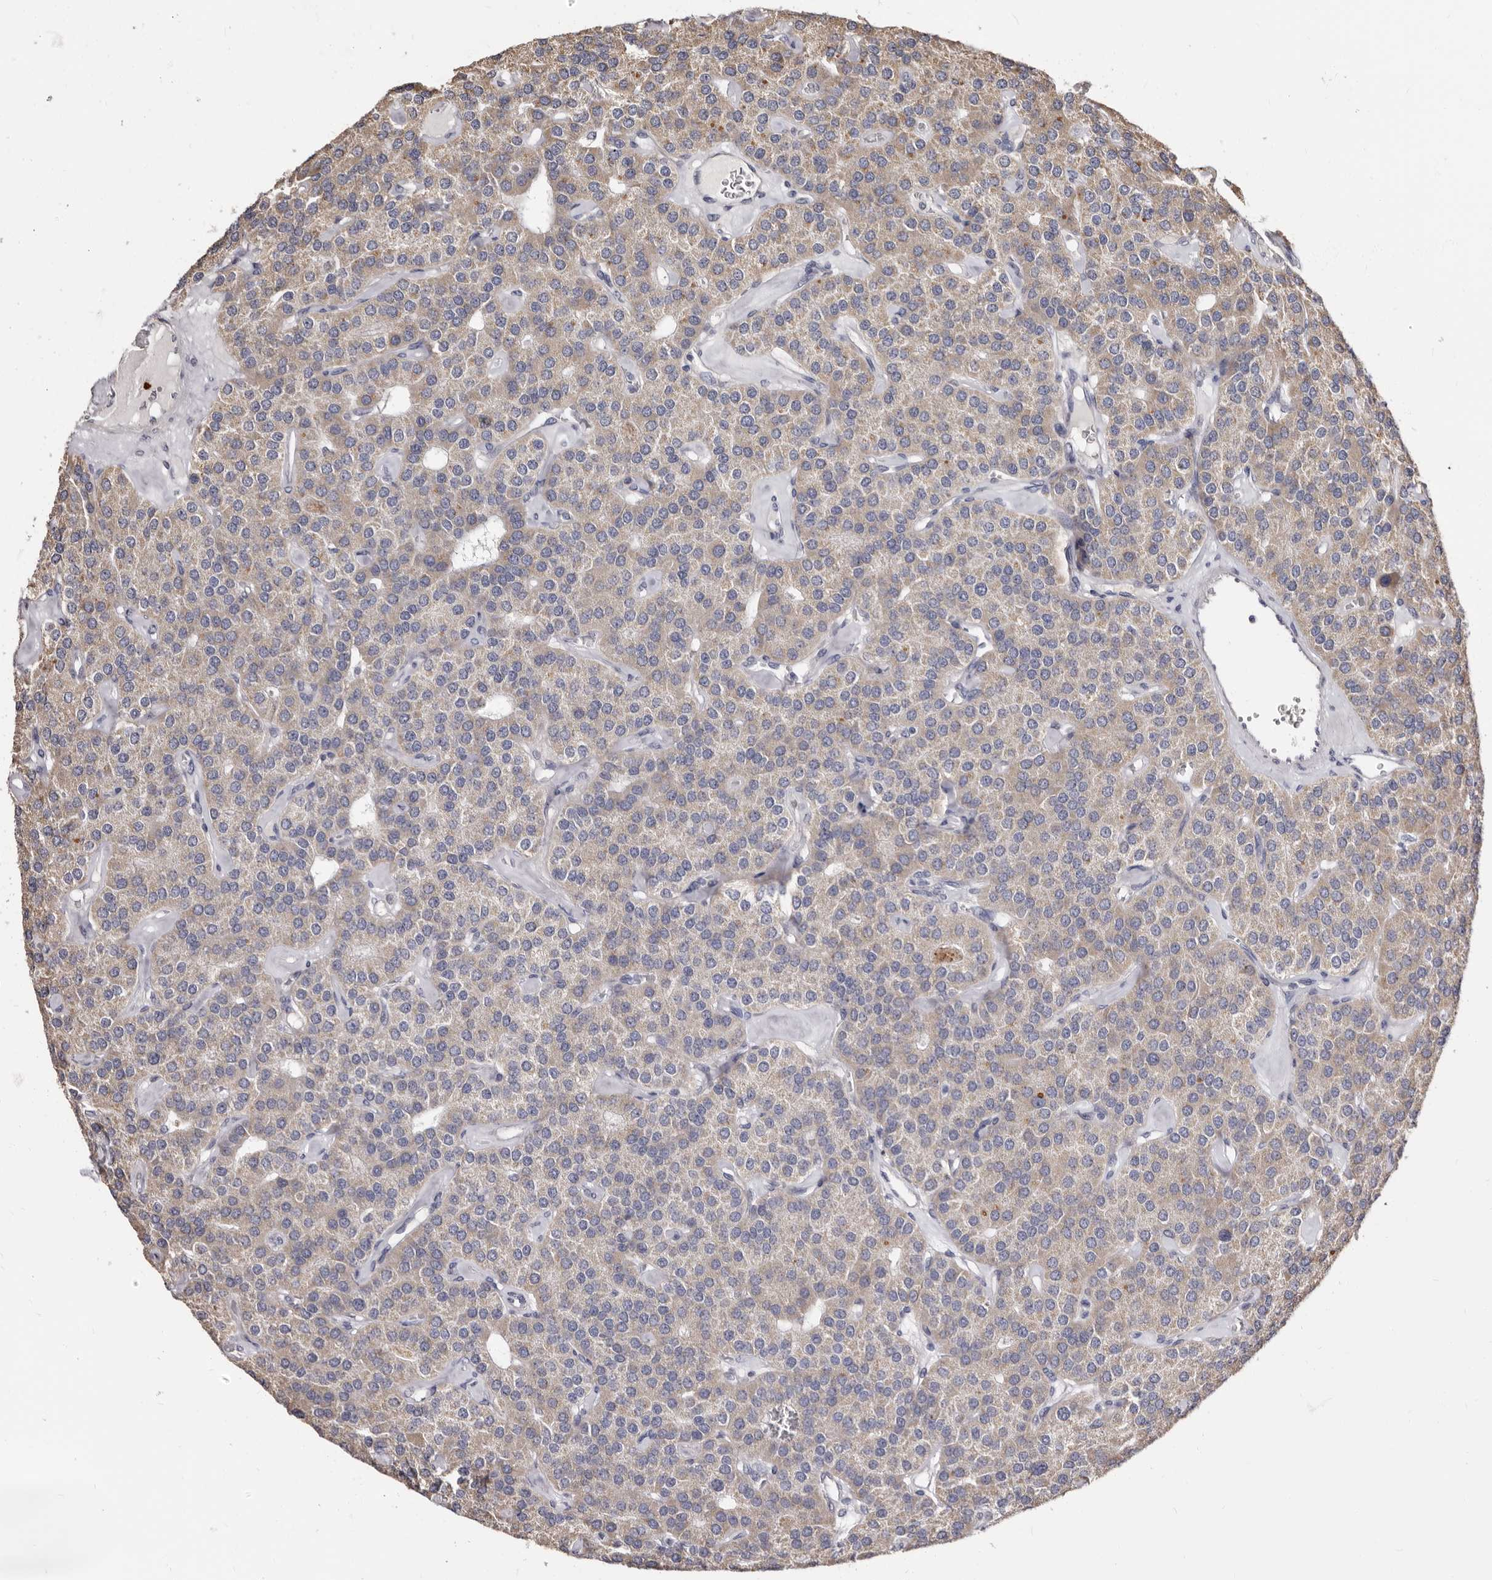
{"staining": {"intensity": "negative", "quantity": "none", "location": "none"}, "tissue": "parathyroid gland", "cell_type": "Glandular cells", "image_type": "normal", "snomed": [{"axis": "morphology", "description": "Normal tissue, NOS"}, {"axis": "morphology", "description": "Adenoma, NOS"}, {"axis": "topography", "description": "Parathyroid gland"}], "caption": "Immunohistochemistry (IHC) of normal human parathyroid gland reveals no staining in glandular cells.", "gene": "PTAFR", "patient": {"sex": "female", "age": 86}}